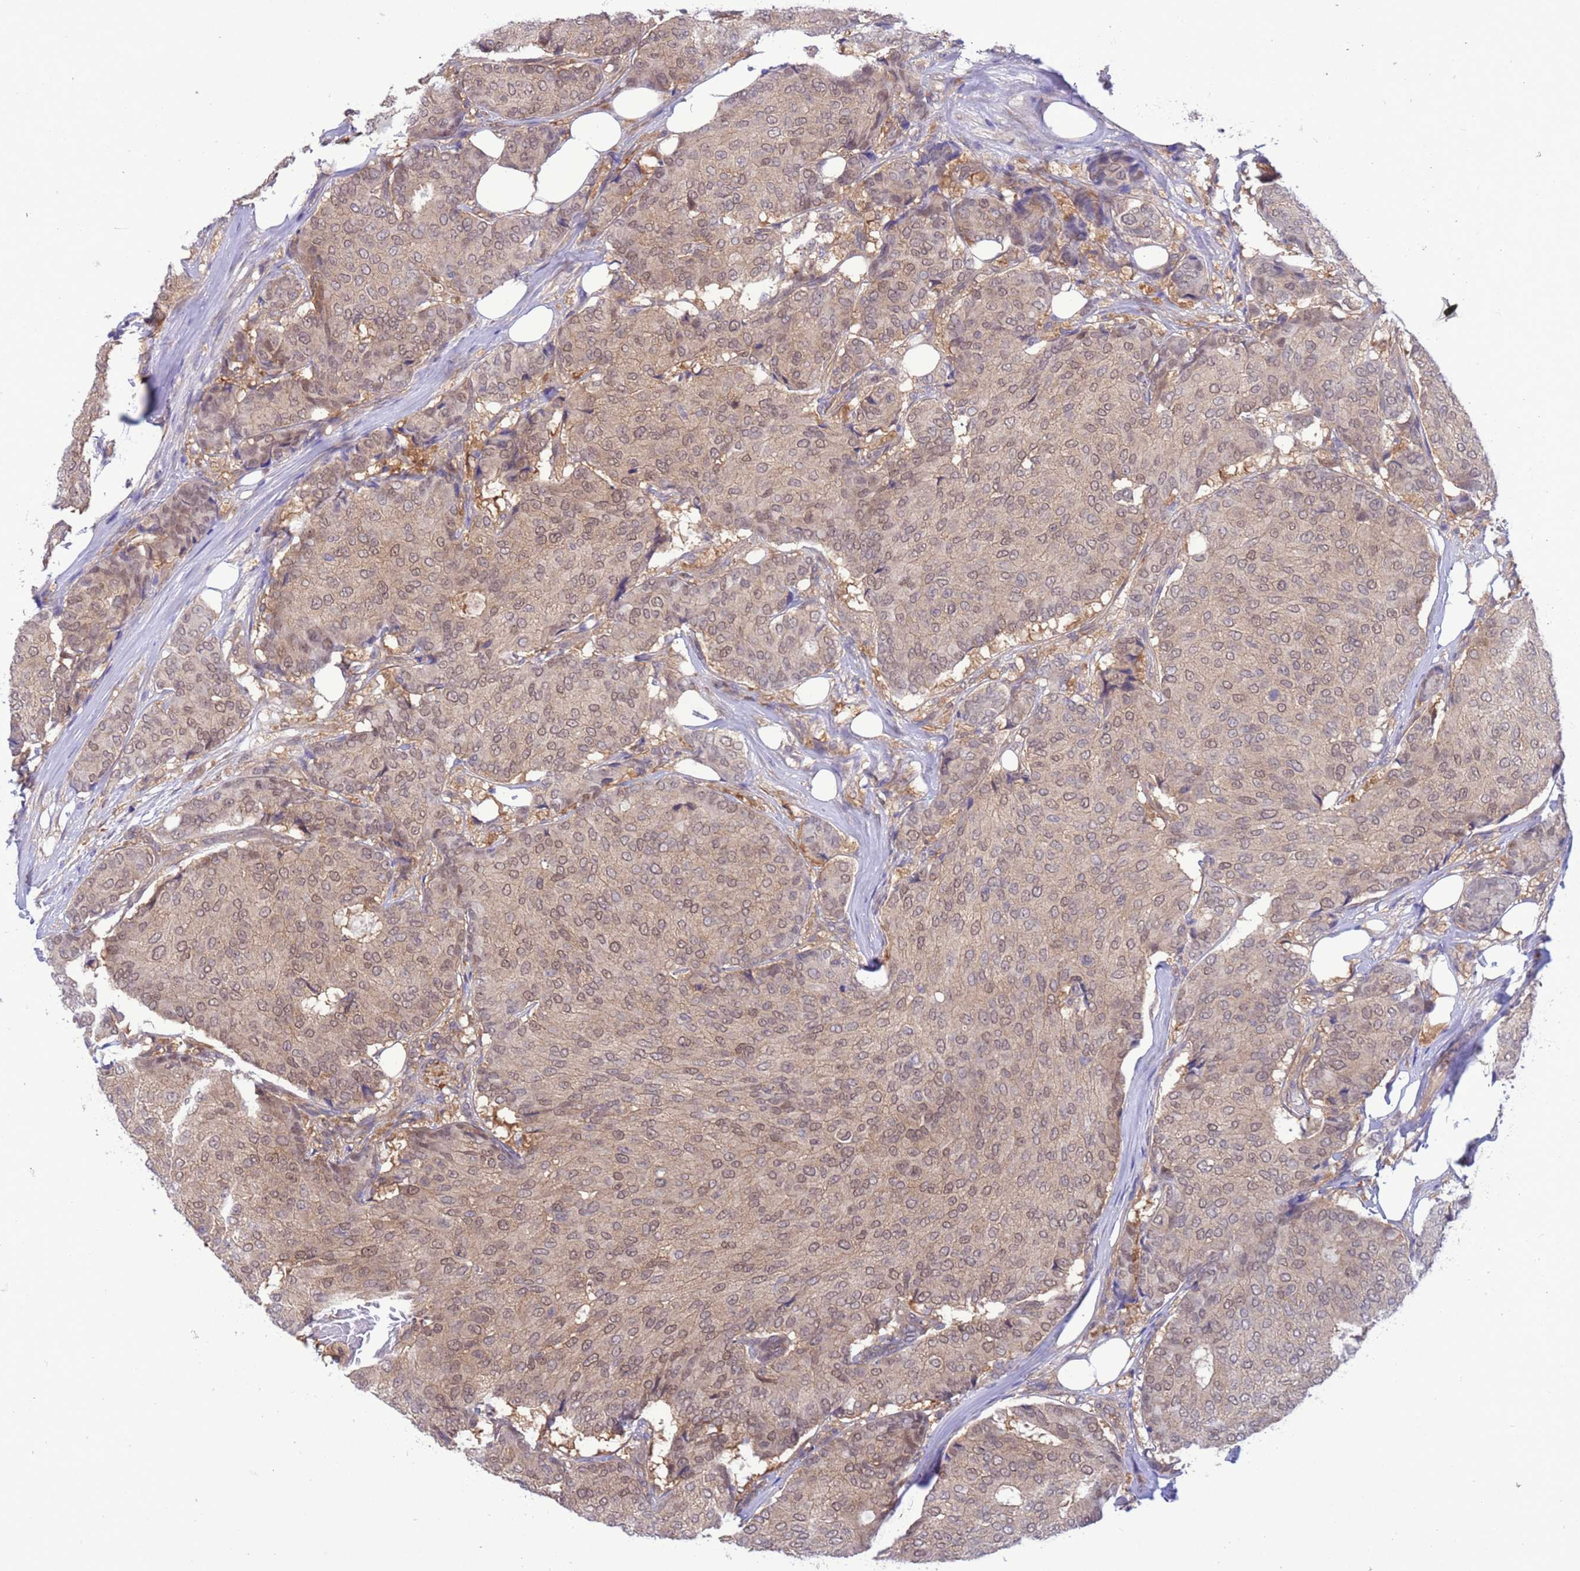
{"staining": {"intensity": "weak", "quantity": ">75%", "location": "cytoplasmic/membranous,nuclear"}, "tissue": "breast cancer", "cell_type": "Tumor cells", "image_type": "cancer", "snomed": [{"axis": "morphology", "description": "Duct carcinoma"}, {"axis": "topography", "description": "Breast"}], "caption": "IHC of human breast cancer (intraductal carcinoma) demonstrates low levels of weak cytoplasmic/membranous and nuclear expression in approximately >75% of tumor cells.", "gene": "ZNF461", "patient": {"sex": "female", "age": 75}}